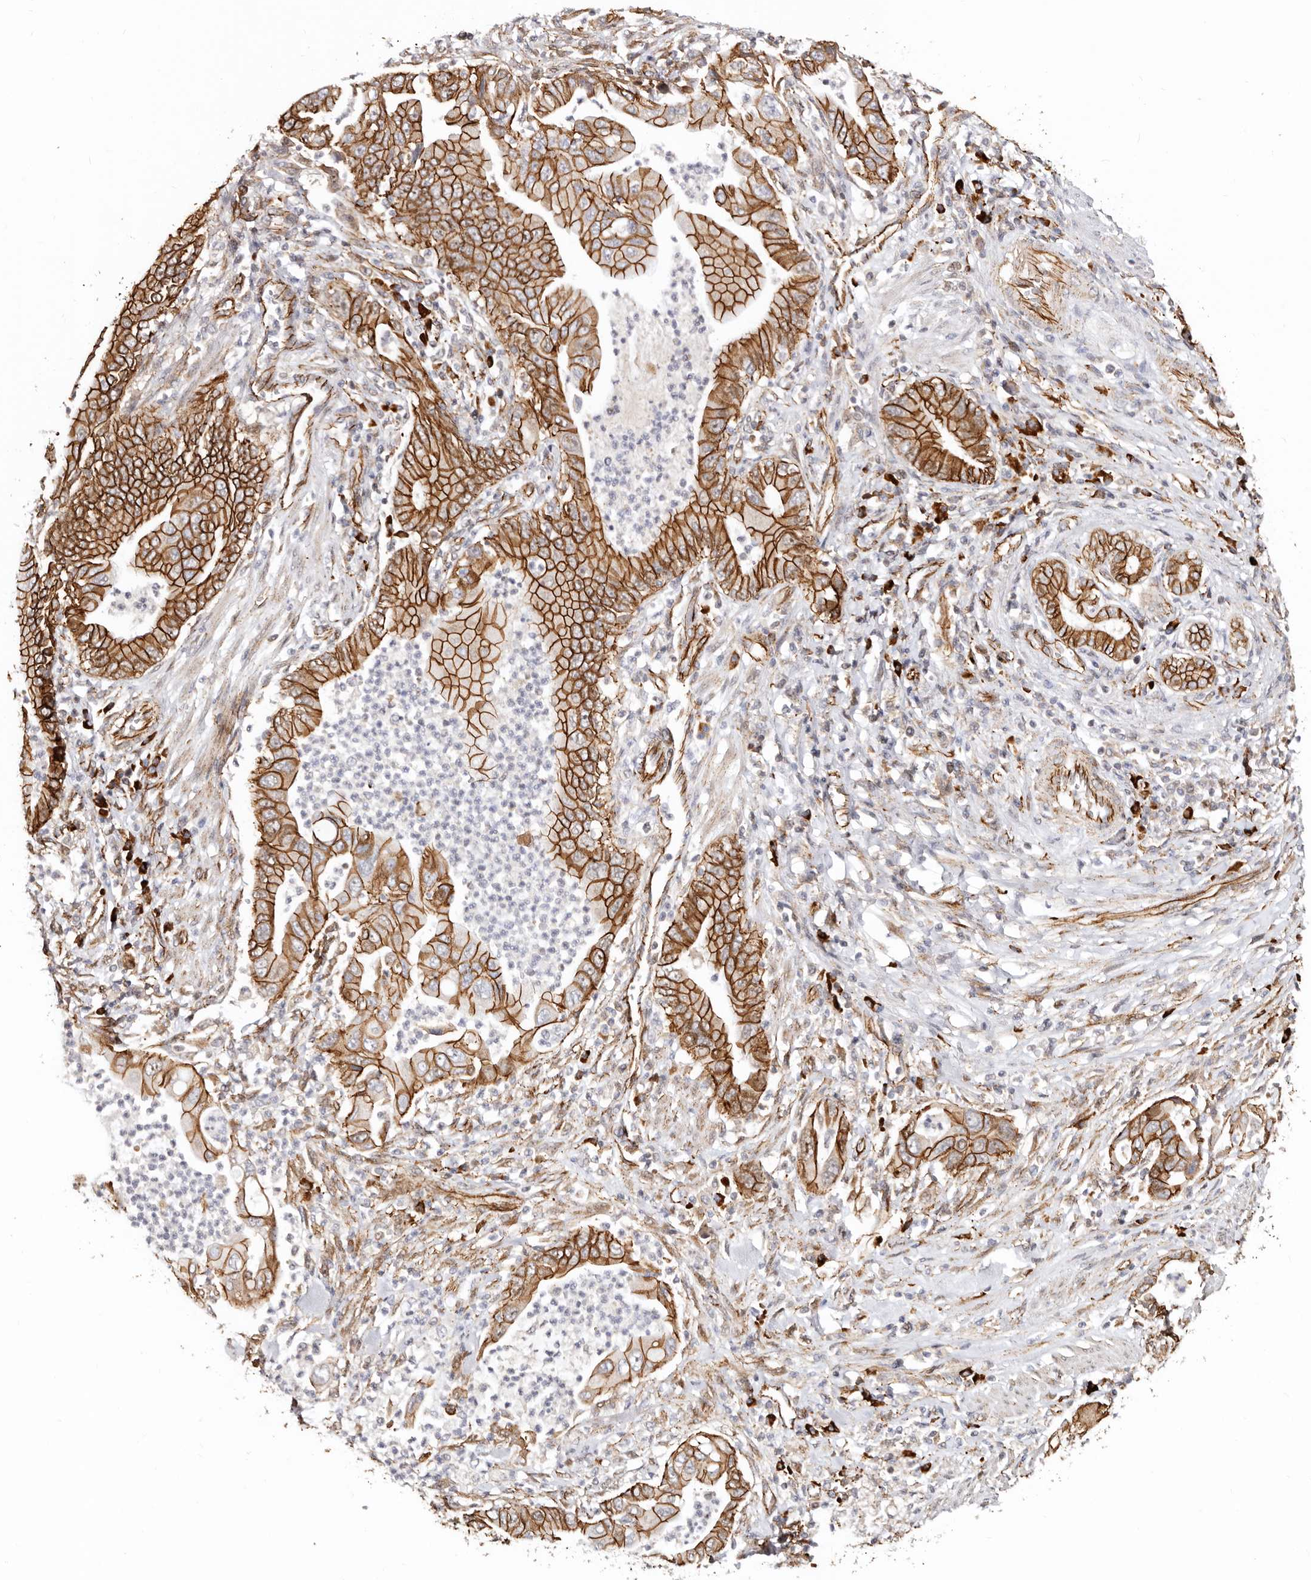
{"staining": {"intensity": "strong", "quantity": ">75%", "location": "cytoplasmic/membranous"}, "tissue": "pancreatic cancer", "cell_type": "Tumor cells", "image_type": "cancer", "snomed": [{"axis": "morphology", "description": "Adenocarcinoma, NOS"}, {"axis": "topography", "description": "Pancreas"}], "caption": "This histopathology image exhibits immunohistochemistry staining of human adenocarcinoma (pancreatic), with high strong cytoplasmic/membranous staining in about >75% of tumor cells.", "gene": "CTNNB1", "patient": {"sex": "male", "age": 78}}